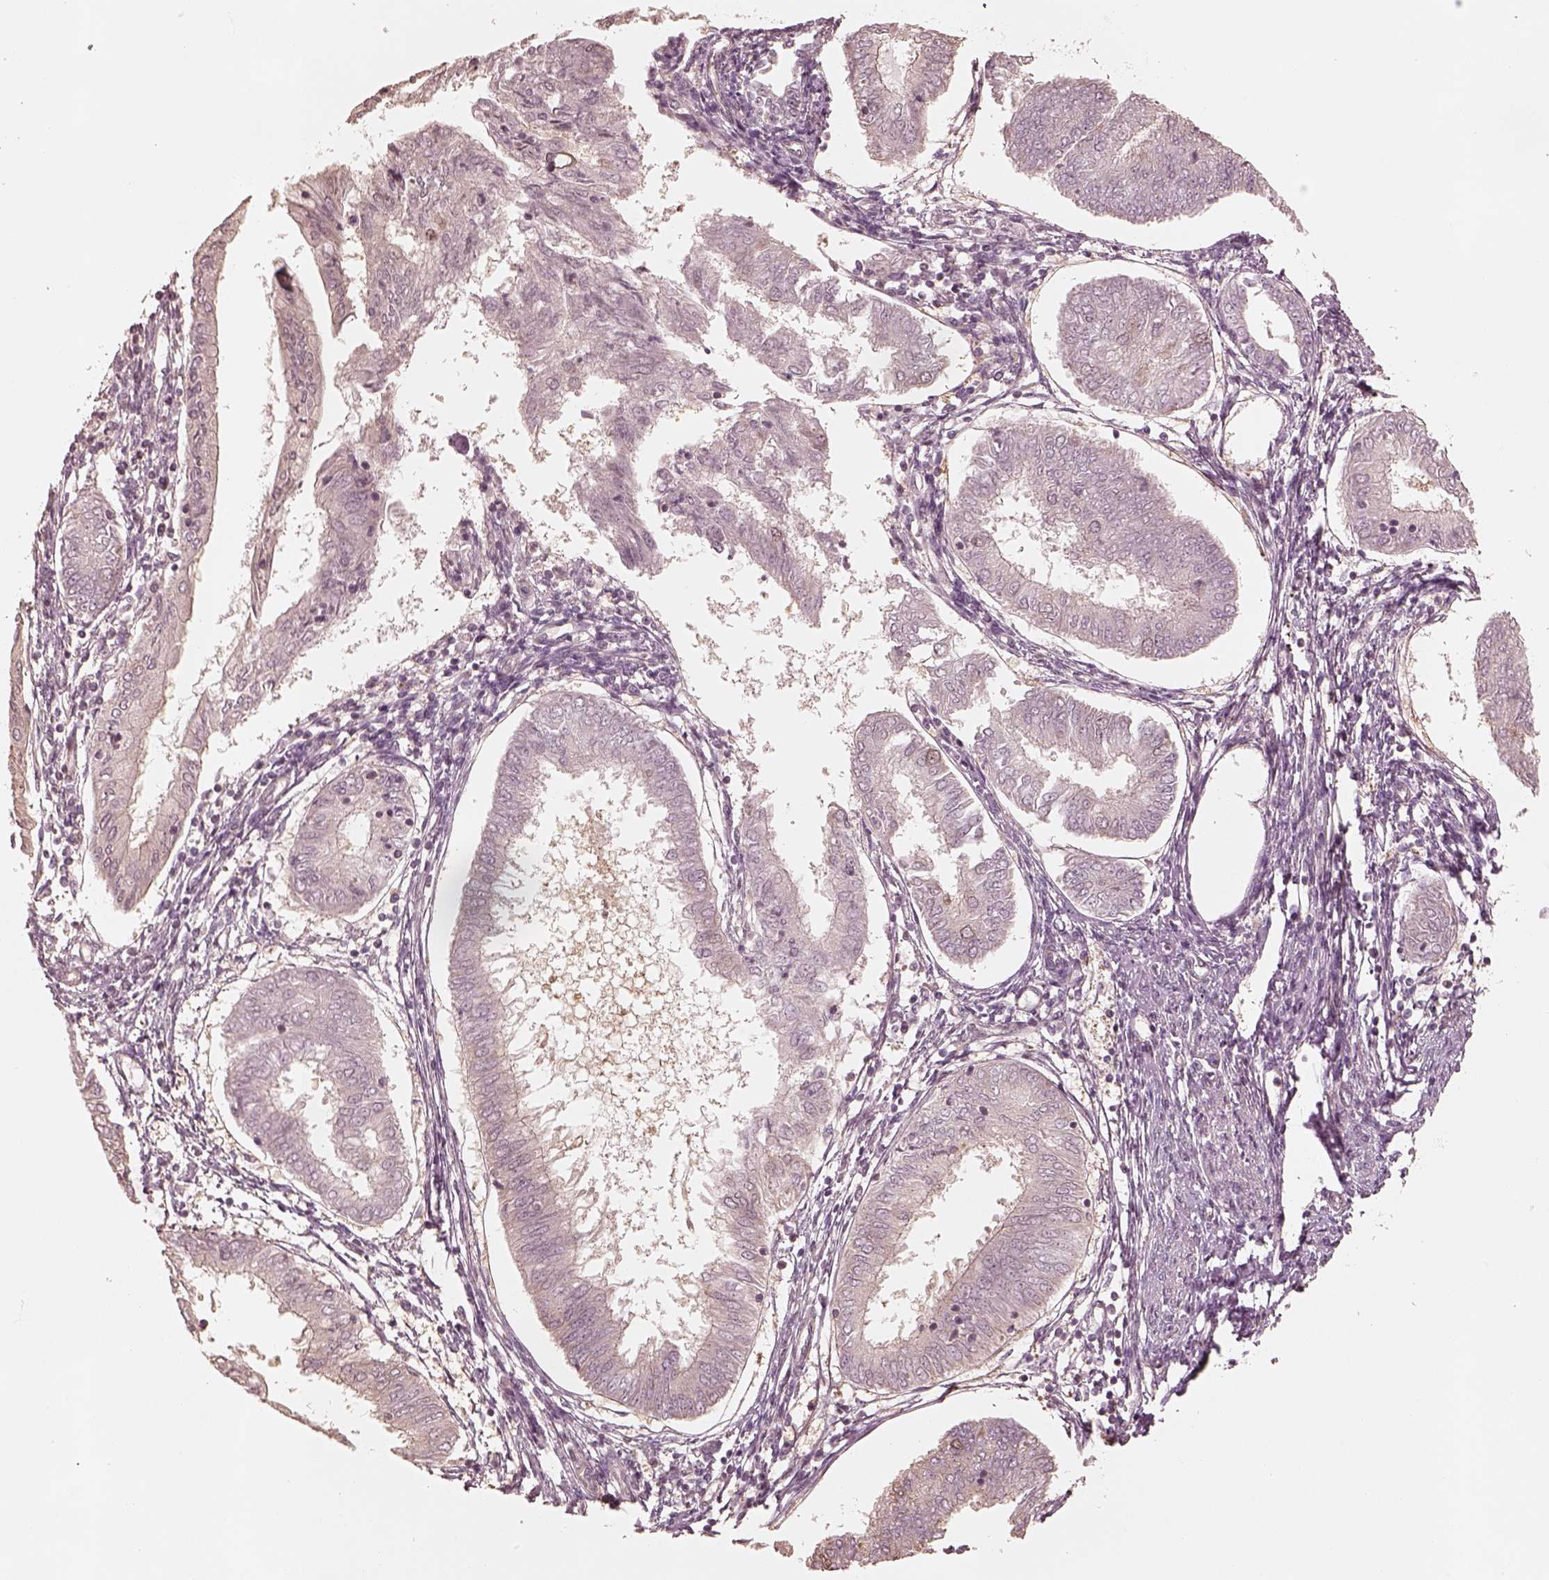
{"staining": {"intensity": "negative", "quantity": "none", "location": "none"}, "tissue": "endometrial cancer", "cell_type": "Tumor cells", "image_type": "cancer", "snomed": [{"axis": "morphology", "description": "Adenocarcinoma, NOS"}, {"axis": "topography", "description": "Endometrium"}], "caption": "Immunohistochemical staining of endometrial cancer demonstrates no significant positivity in tumor cells. (Brightfield microscopy of DAB (3,3'-diaminobenzidine) immunohistochemistry (IHC) at high magnification).", "gene": "KIF5C", "patient": {"sex": "female", "age": 68}}